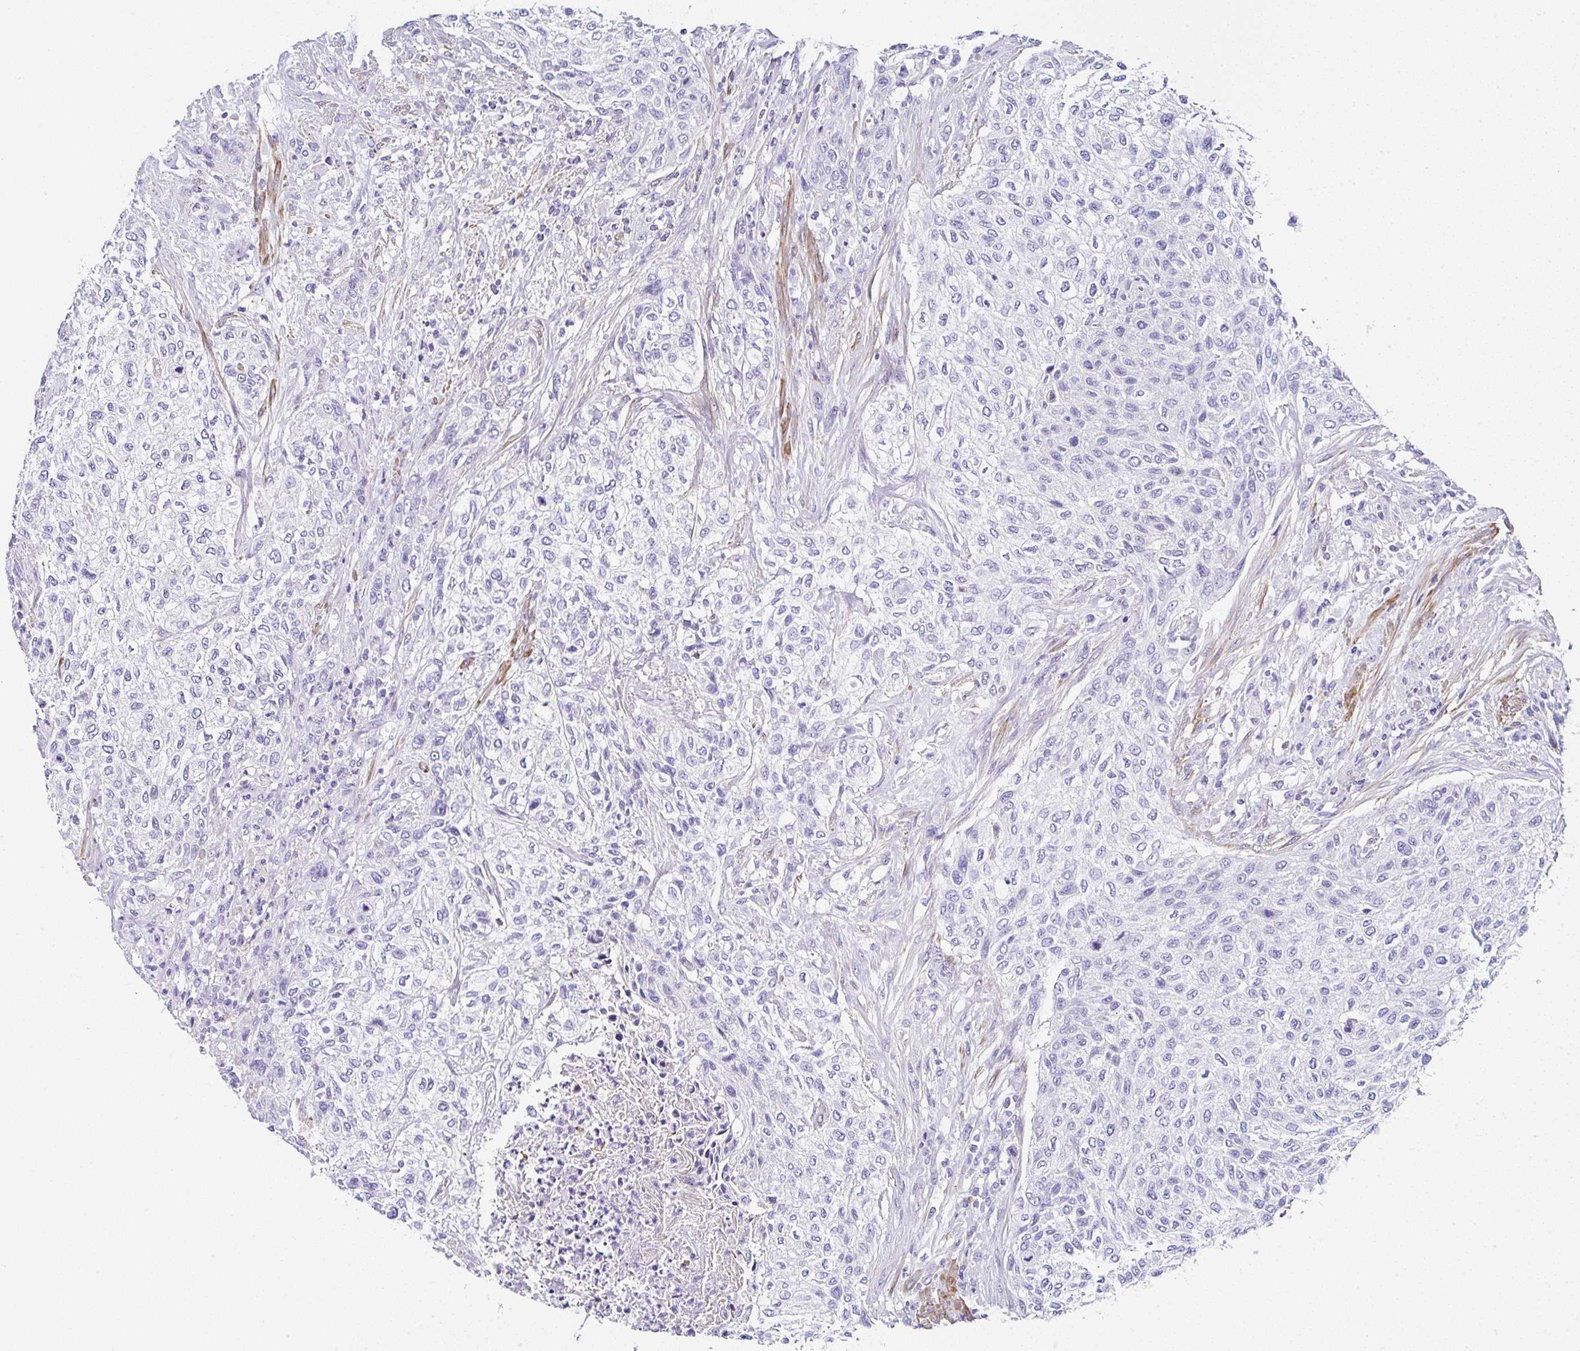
{"staining": {"intensity": "negative", "quantity": "none", "location": "none"}, "tissue": "urothelial cancer", "cell_type": "Tumor cells", "image_type": "cancer", "snomed": [{"axis": "morphology", "description": "Normal tissue, NOS"}, {"axis": "morphology", "description": "Urothelial carcinoma, NOS"}, {"axis": "topography", "description": "Urinary bladder"}, {"axis": "topography", "description": "Peripheral nerve tissue"}], "caption": "An immunohistochemistry histopathology image of transitional cell carcinoma is shown. There is no staining in tumor cells of transitional cell carcinoma.", "gene": "PPFIA4", "patient": {"sex": "male", "age": 35}}